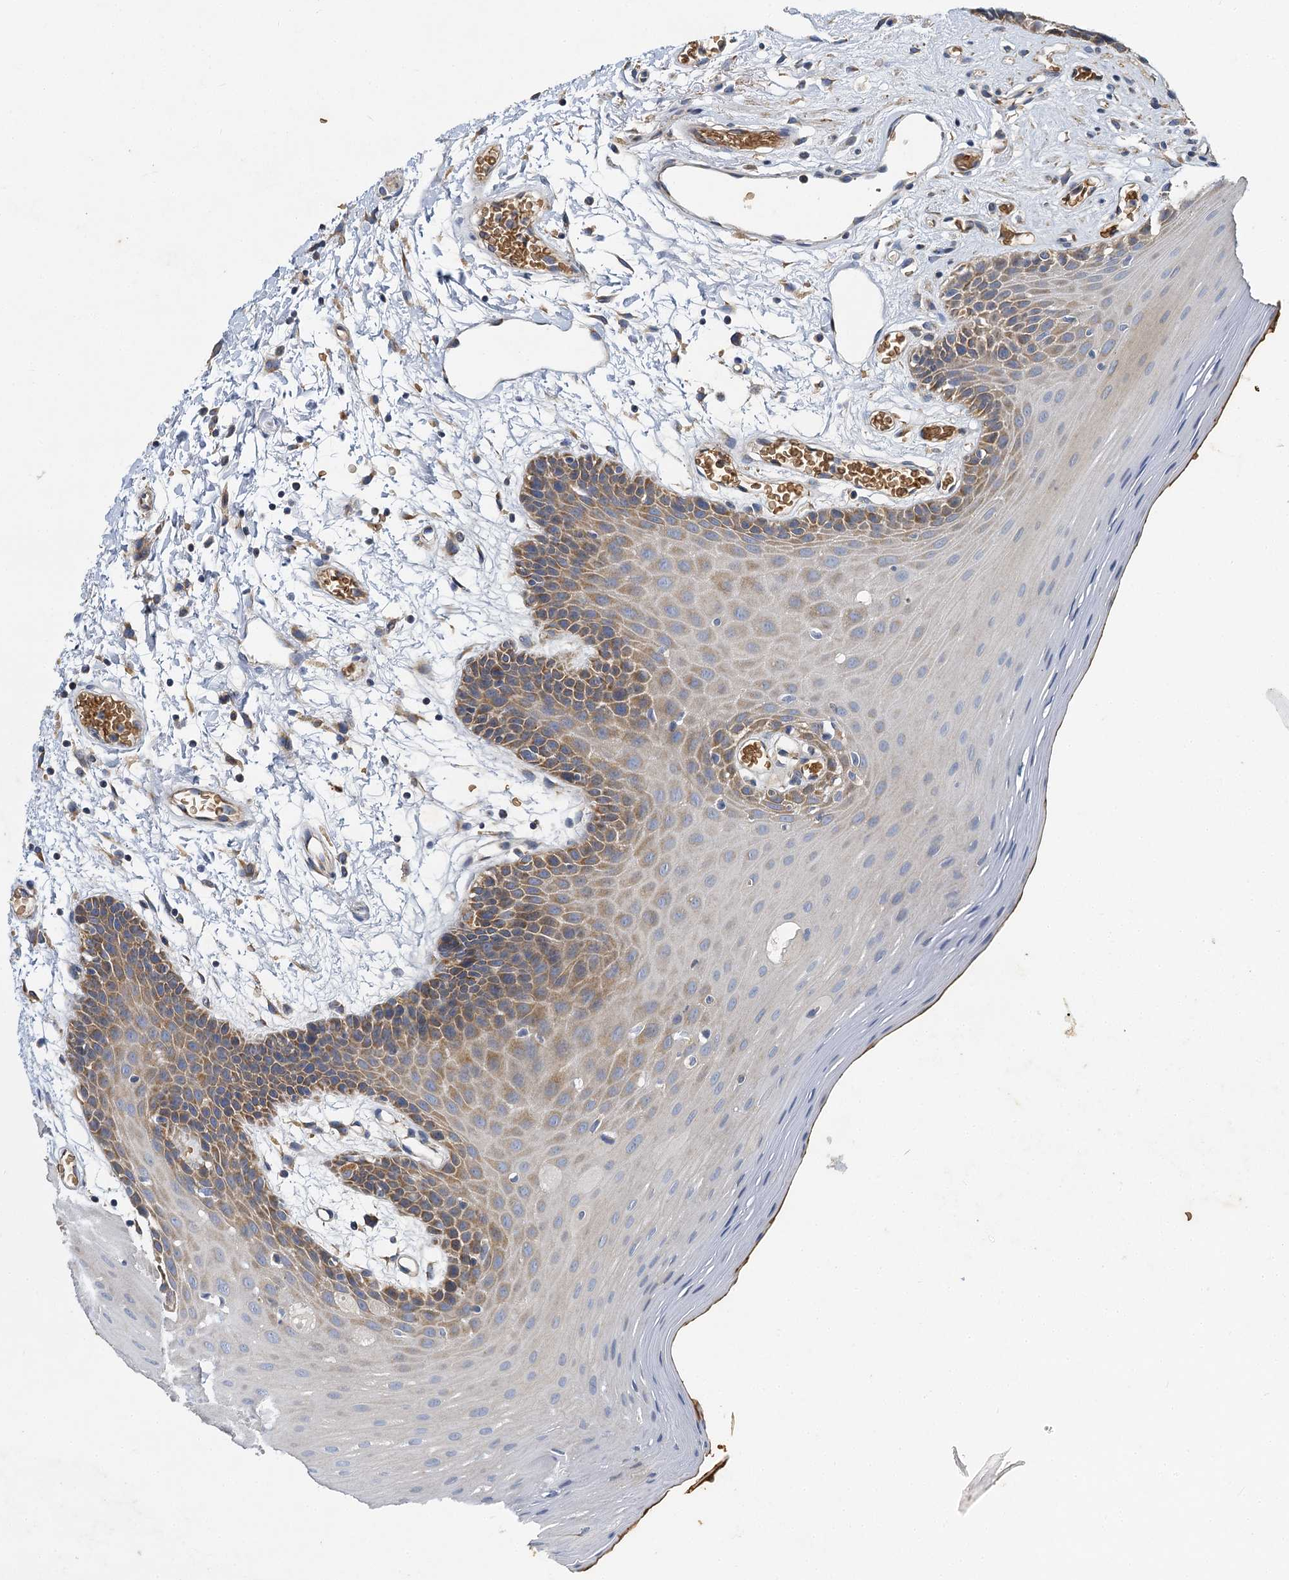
{"staining": {"intensity": "moderate", "quantity": "25%-75%", "location": "cytoplasmic/membranous"}, "tissue": "oral mucosa", "cell_type": "Squamous epithelial cells", "image_type": "normal", "snomed": [{"axis": "morphology", "description": "Normal tissue, NOS"}, {"axis": "topography", "description": "Skeletal muscle"}, {"axis": "topography", "description": "Oral tissue"}, {"axis": "topography", "description": "Salivary gland"}, {"axis": "topography", "description": "Peripheral nerve tissue"}], "caption": "Immunohistochemical staining of benign oral mucosa demonstrates medium levels of moderate cytoplasmic/membranous positivity in about 25%-75% of squamous epithelial cells.", "gene": "BCS1L", "patient": {"sex": "male", "age": 54}}